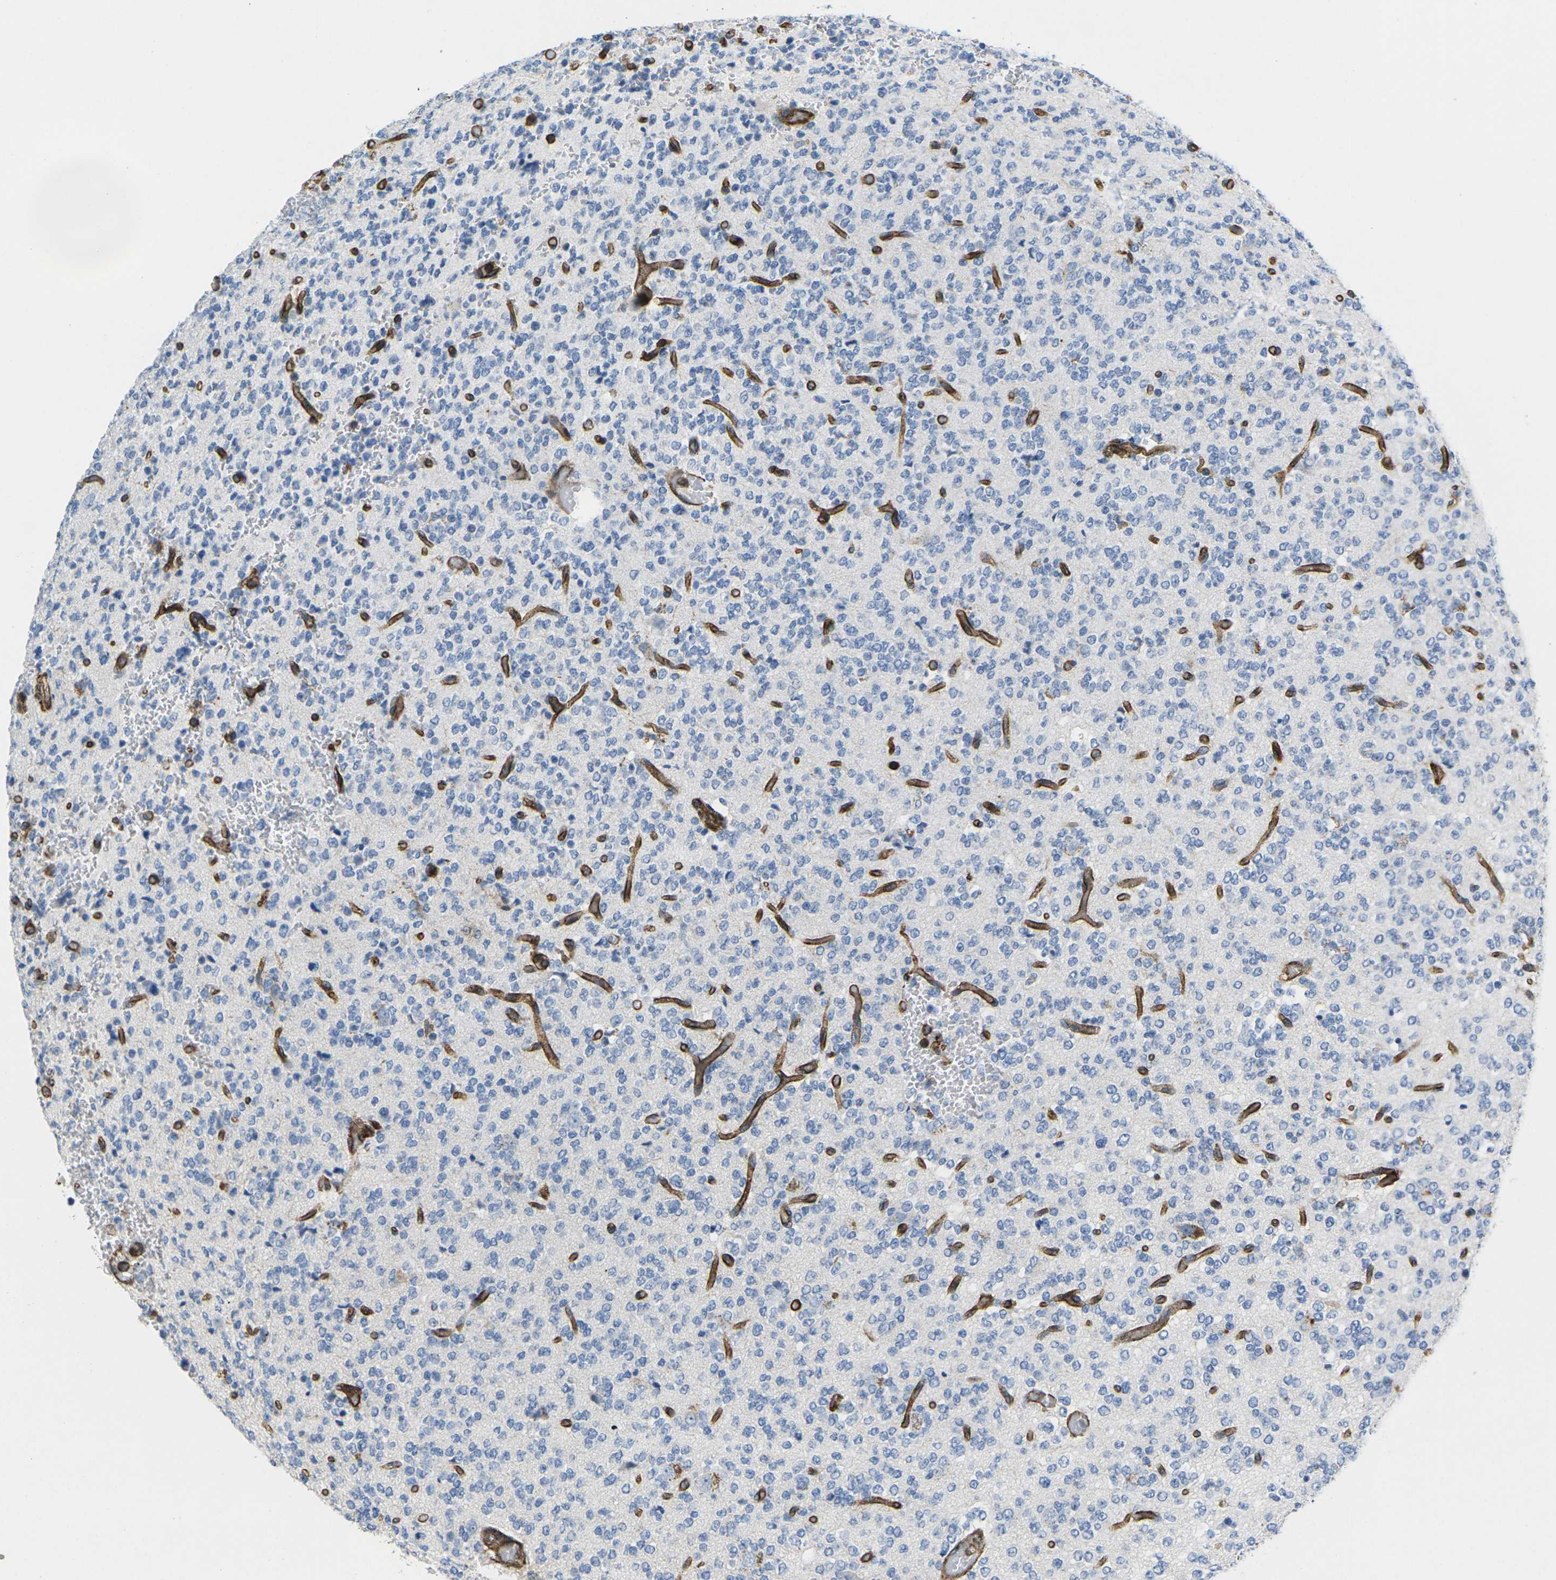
{"staining": {"intensity": "negative", "quantity": "none", "location": "none"}, "tissue": "glioma", "cell_type": "Tumor cells", "image_type": "cancer", "snomed": [{"axis": "morphology", "description": "Glioma, malignant, Low grade"}, {"axis": "topography", "description": "Brain"}], "caption": "This histopathology image is of malignant glioma (low-grade) stained with IHC to label a protein in brown with the nuclei are counter-stained blue. There is no expression in tumor cells.", "gene": "IQGAP1", "patient": {"sex": "male", "age": 38}}